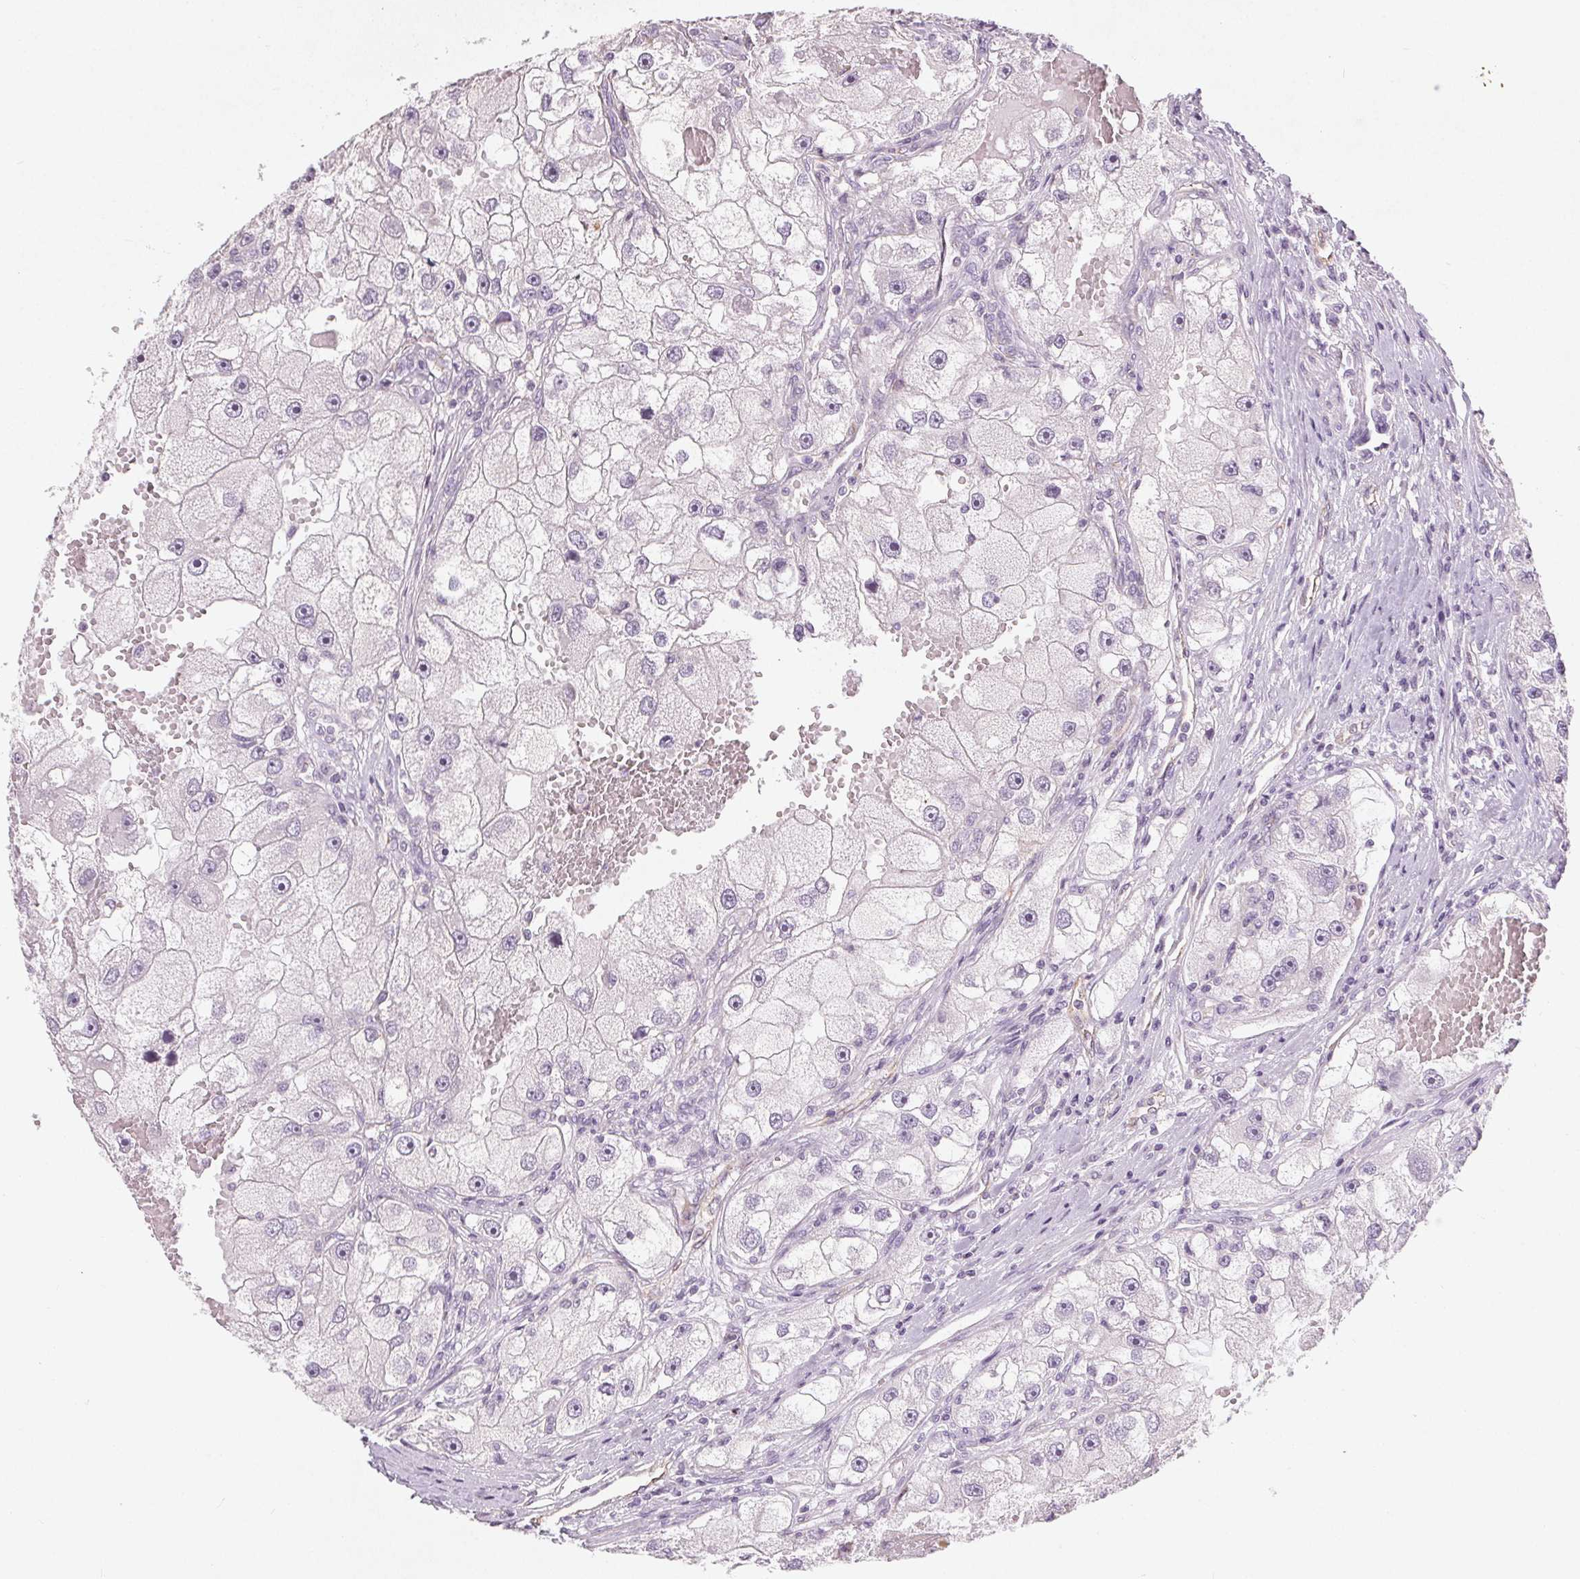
{"staining": {"intensity": "negative", "quantity": "none", "location": "none"}, "tissue": "renal cancer", "cell_type": "Tumor cells", "image_type": "cancer", "snomed": [{"axis": "morphology", "description": "Adenocarcinoma, NOS"}, {"axis": "topography", "description": "Kidney"}], "caption": "Immunohistochemistry (IHC) image of renal adenocarcinoma stained for a protein (brown), which demonstrates no staining in tumor cells. (DAB immunohistochemistry (IHC) with hematoxylin counter stain).", "gene": "CLTRN", "patient": {"sex": "male", "age": 63}}